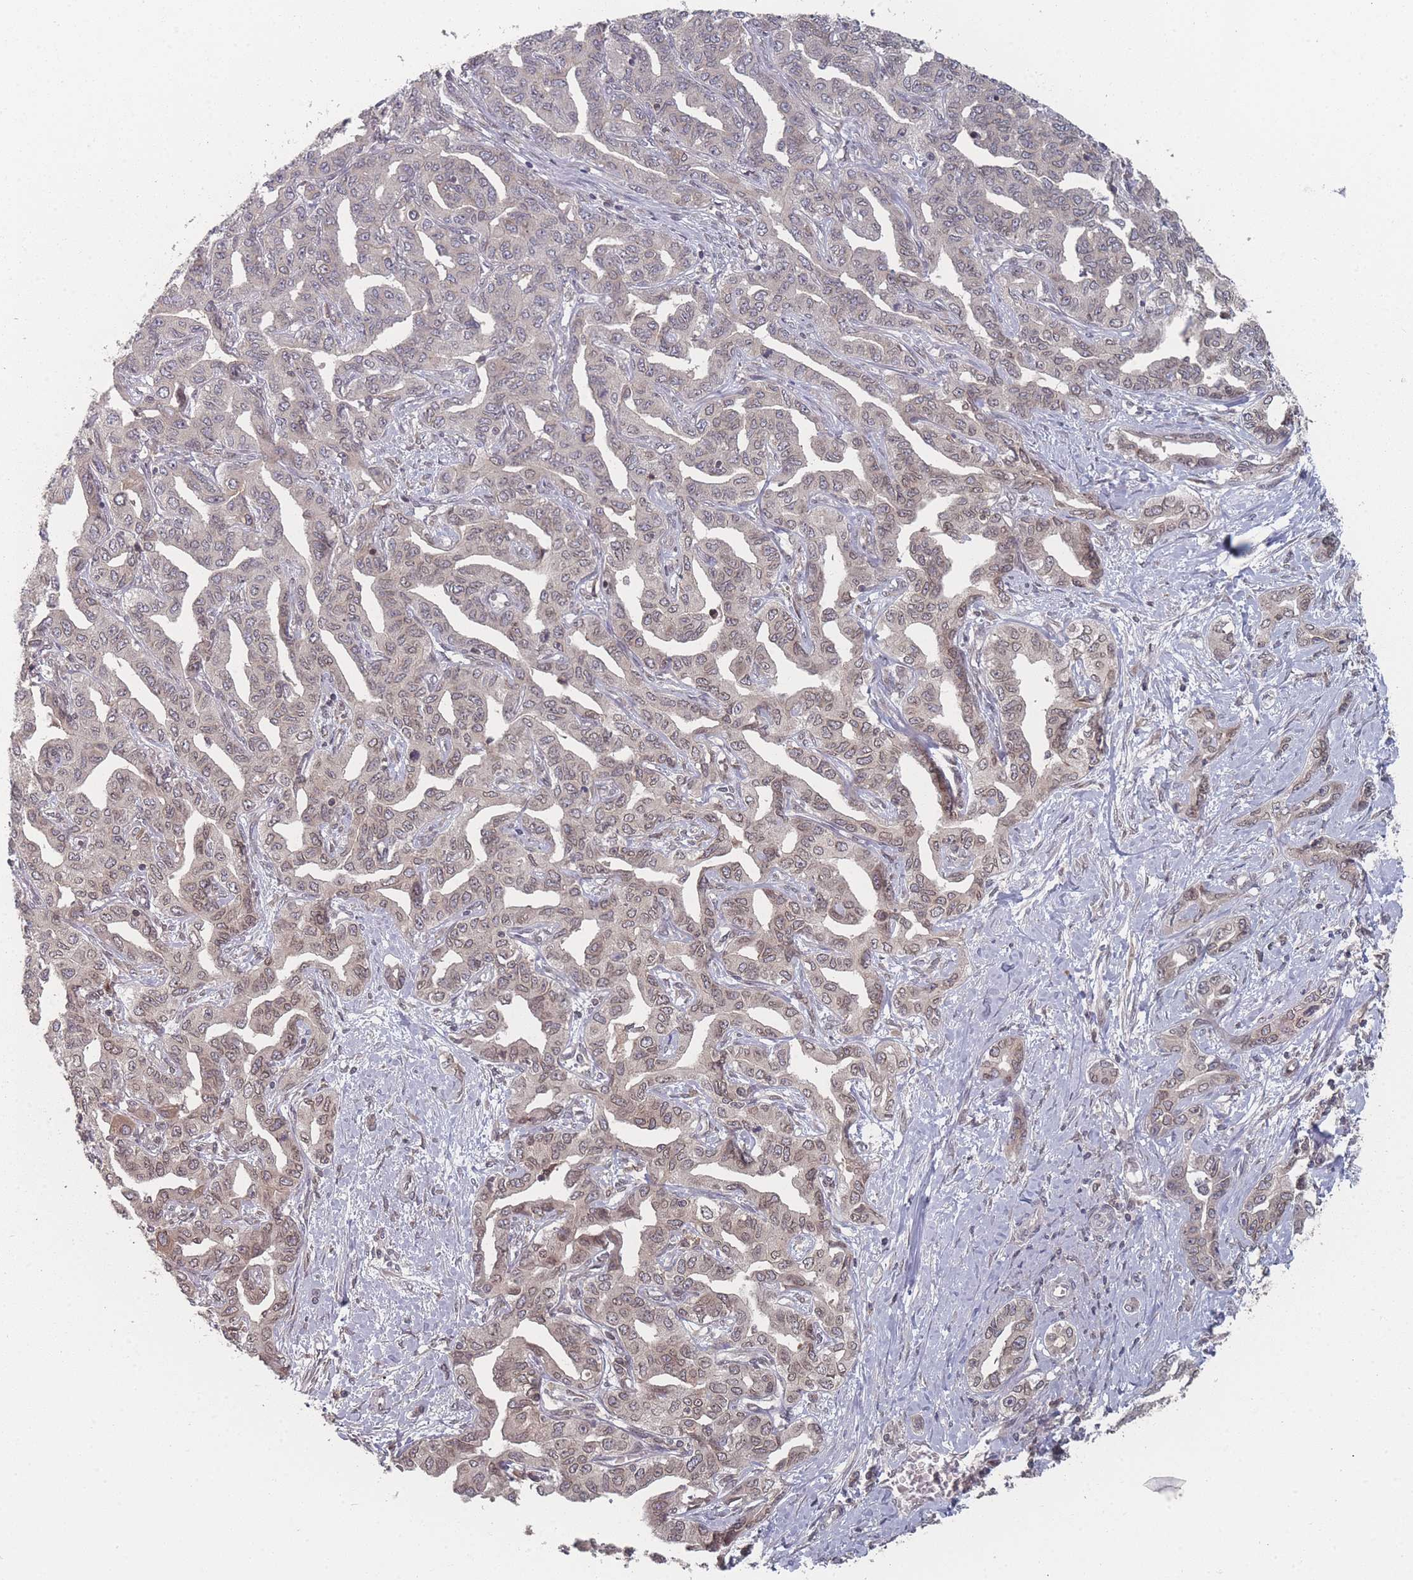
{"staining": {"intensity": "weak", "quantity": "25%-75%", "location": "cytoplasmic/membranous,nuclear"}, "tissue": "liver cancer", "cell_type": "Tumor cells", "image_type": "cancer", "snomed": [{"axis": "morphology", "description": "Cholangiocarcinoma"}, {"axis": "topography", "description": "Liver"}], "caption": "Immunohistochemical staining of human liver cancer (cholangiocarcinoma) demonstrates low levels of weak cytoplasmic/membranous and nuclear positivity in approximately 25%-75% of tumor cells. Using DAB (brown) and hematoxylin (blue) stains, captured at high magnification using brightfield microscopy.", "gene": "TBC1D25", "patient": {"sex": "male", "age": 59}}